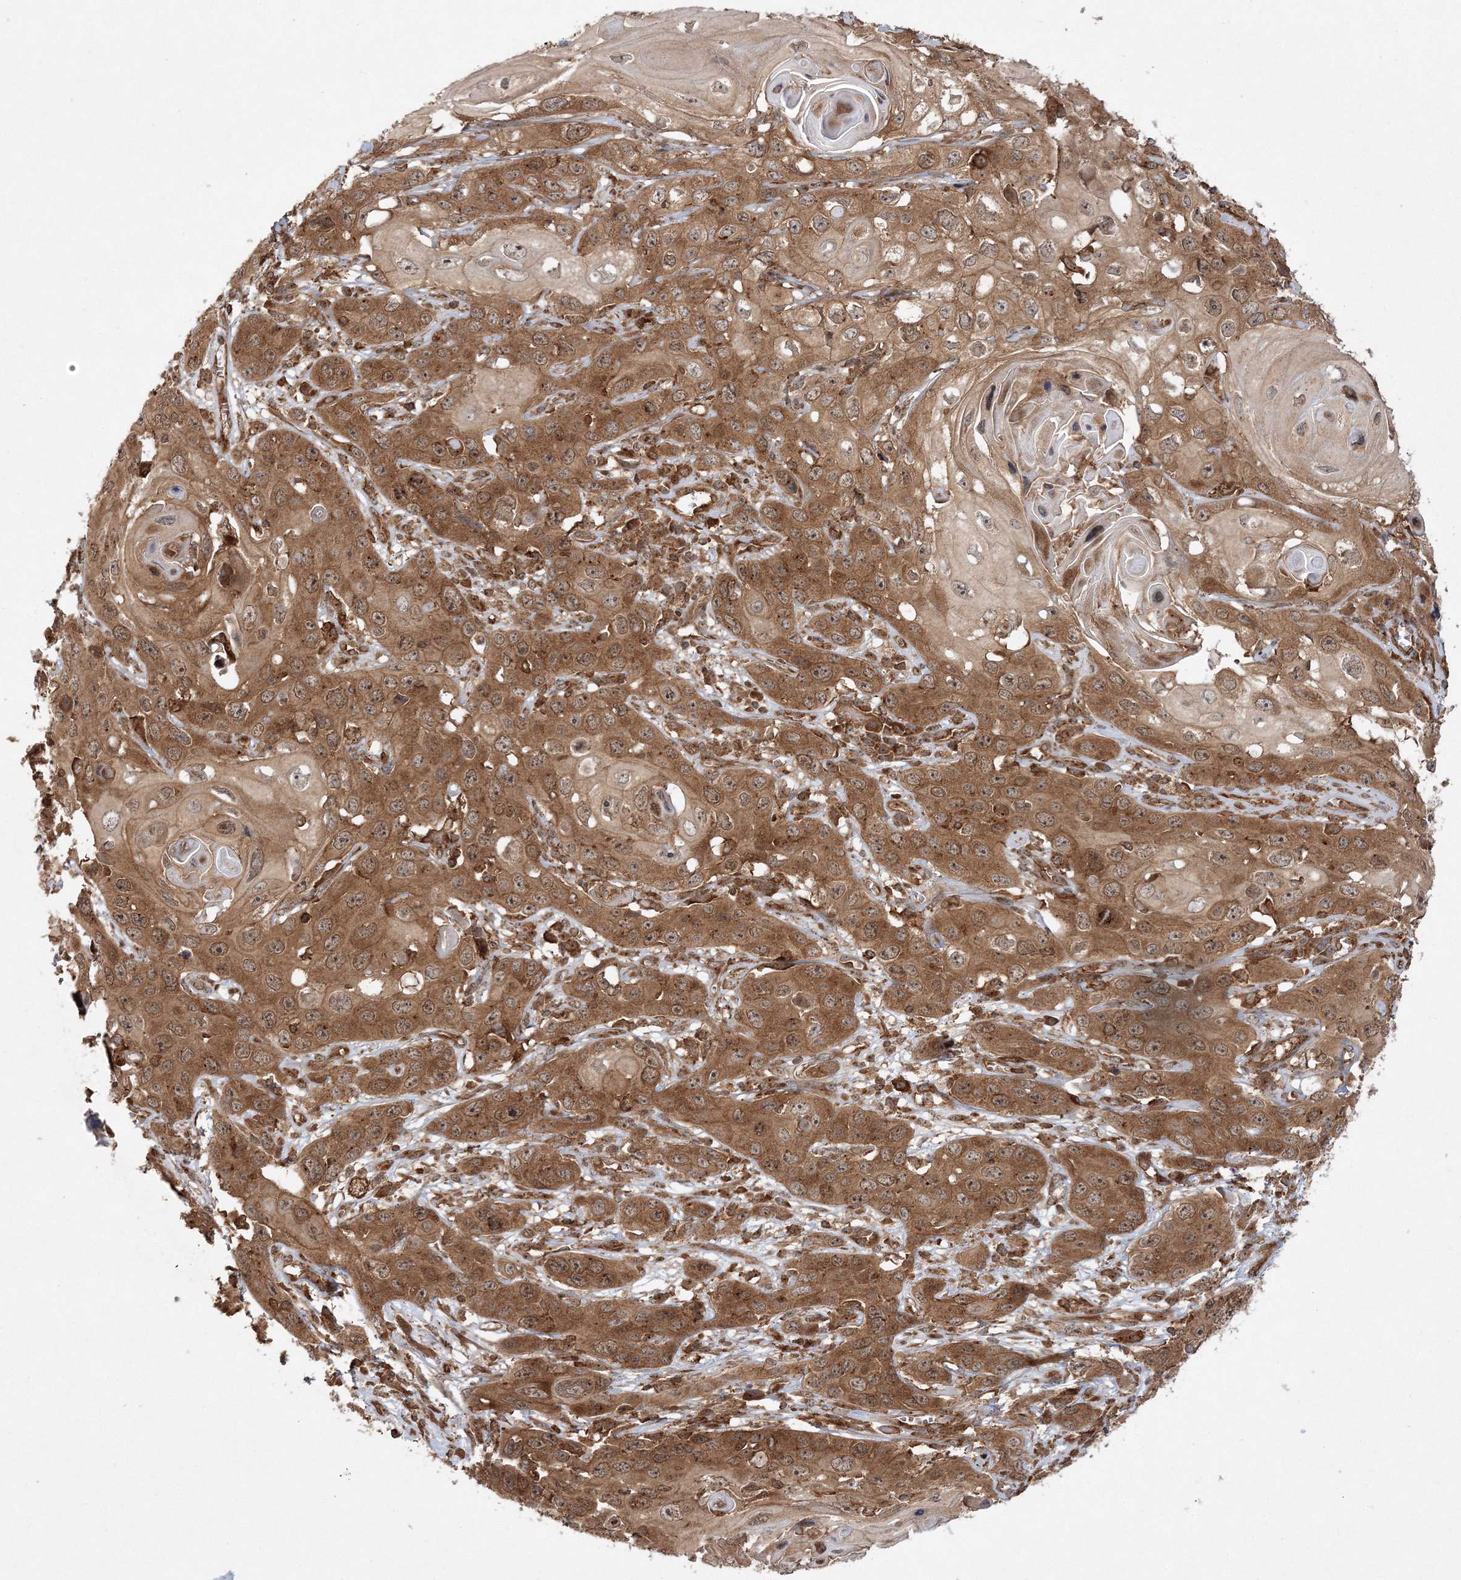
{"staining": {"intensity": "strong", "quantity": ">75%", "location": "cytoplasmic/membranous"}, "tissue": "skin cancer", "cell_type": "Tumor cells", "image_type": "cancer", "snomed": [{"axis": "morphology", "description": "Squamous cell carcinoma, NOS"}, {"axis": "topography", "description": "Skin"}], "caption": "Protein positivity by immunohistochemistry displays strong cytoplasmic/membranous positivity in about >75% of tumor cells in squamous cell carcinoma (skin).", "gene": "WDR37", "patient": {"sex": "male", "age": 55}}